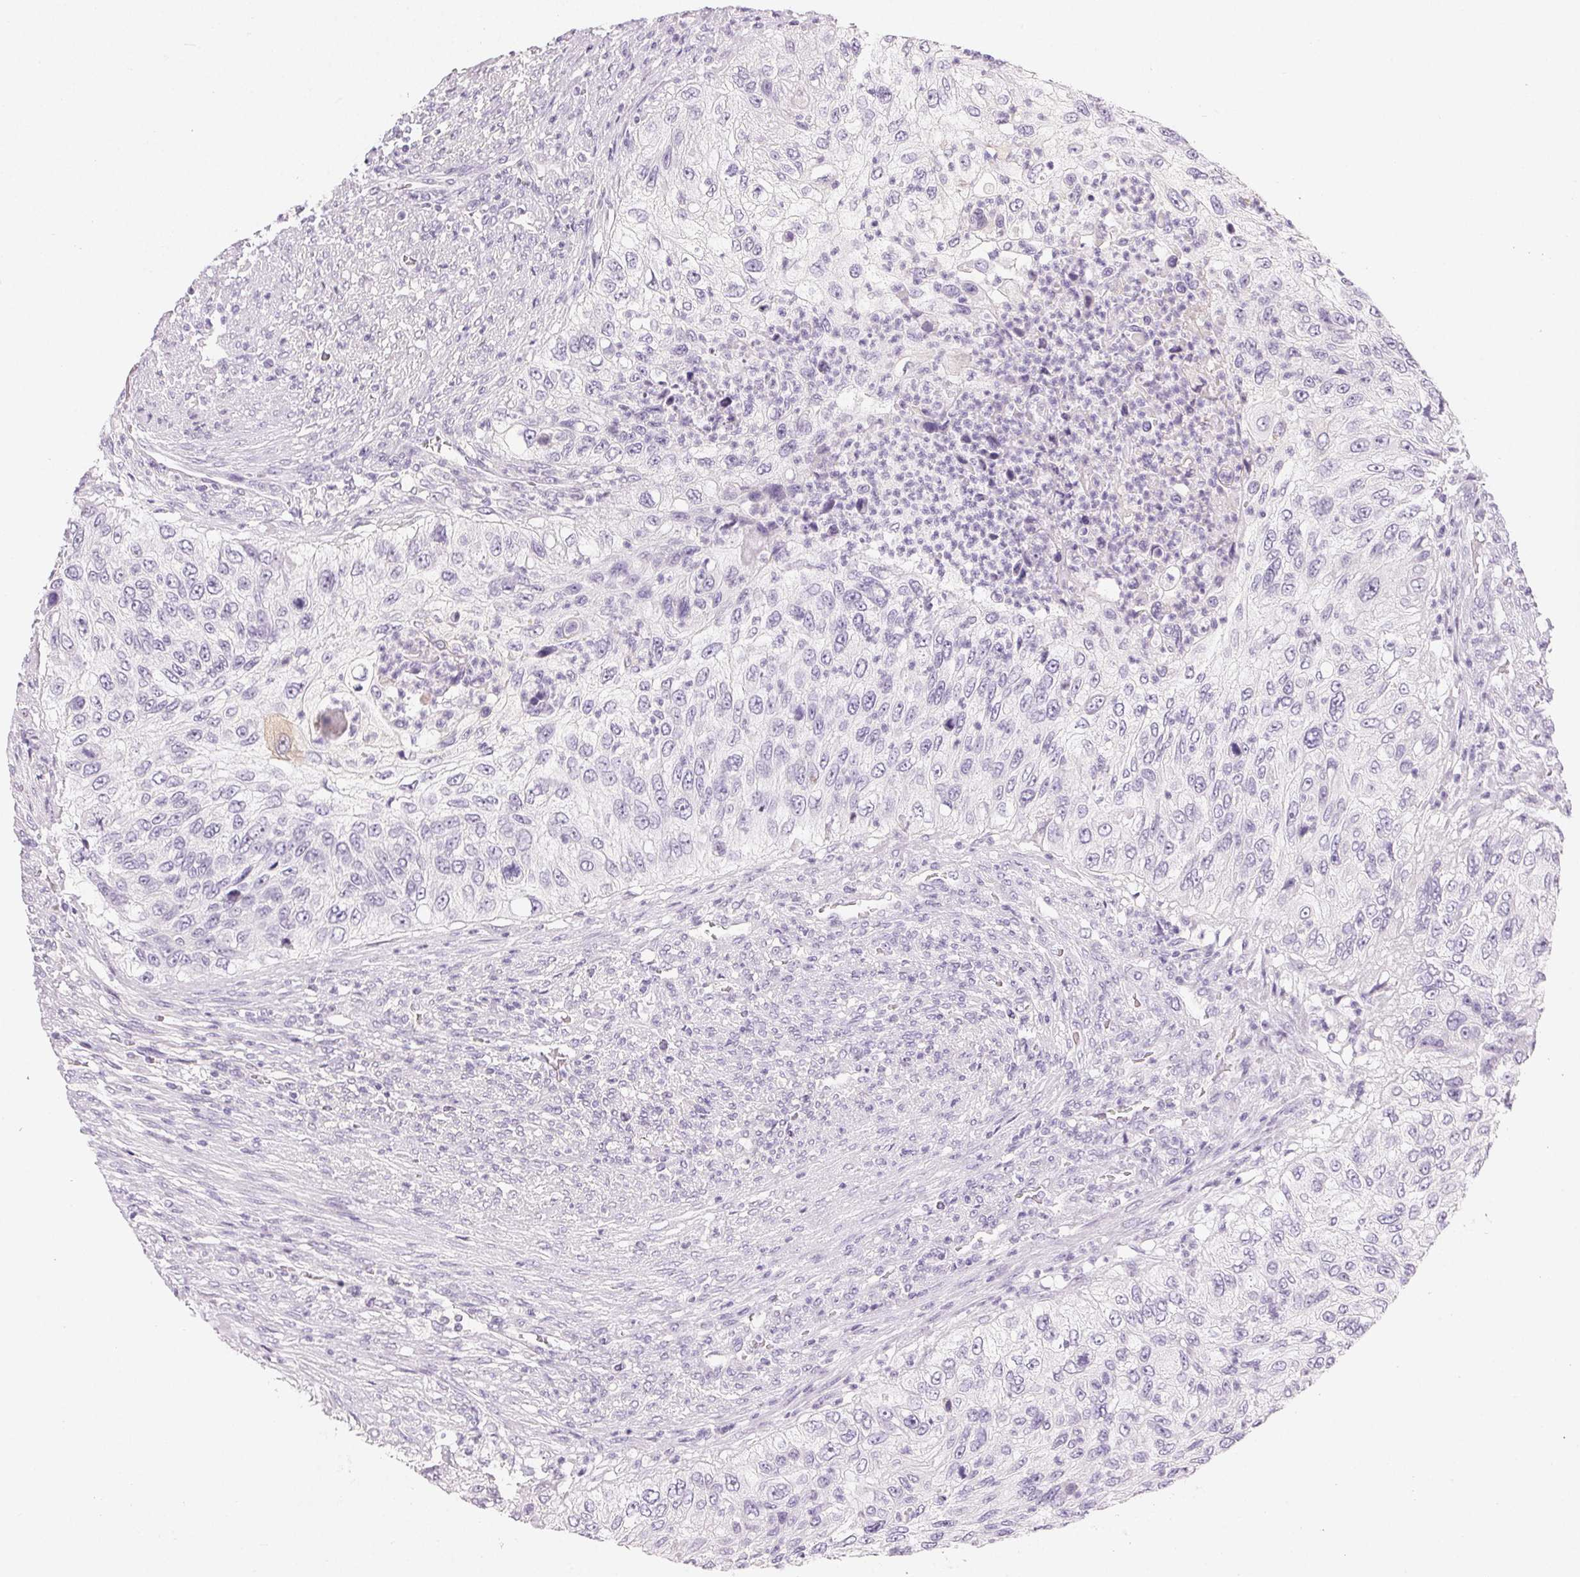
{"staining": {"intensity": "negative", "quantity": "none", "location": "none"}, "tissue": "urothelial cancer", "cell_type": "Tumor cells", "image_type": "cancer", "snomed": [{"axis": "morphology", "description": "Urothelial carcinoma, High grade"}, {"axis": "topography", "description": "Urinary bladder"}], "caption": "The immunohistochemistry image has no significant positivity in tumor cells of high-grade urothelial carcinoma tissue. (IHC, brightfield microscopy, high magnification).", "gene": "MIOX", "patient": {"sex": "female", "age": 60}}